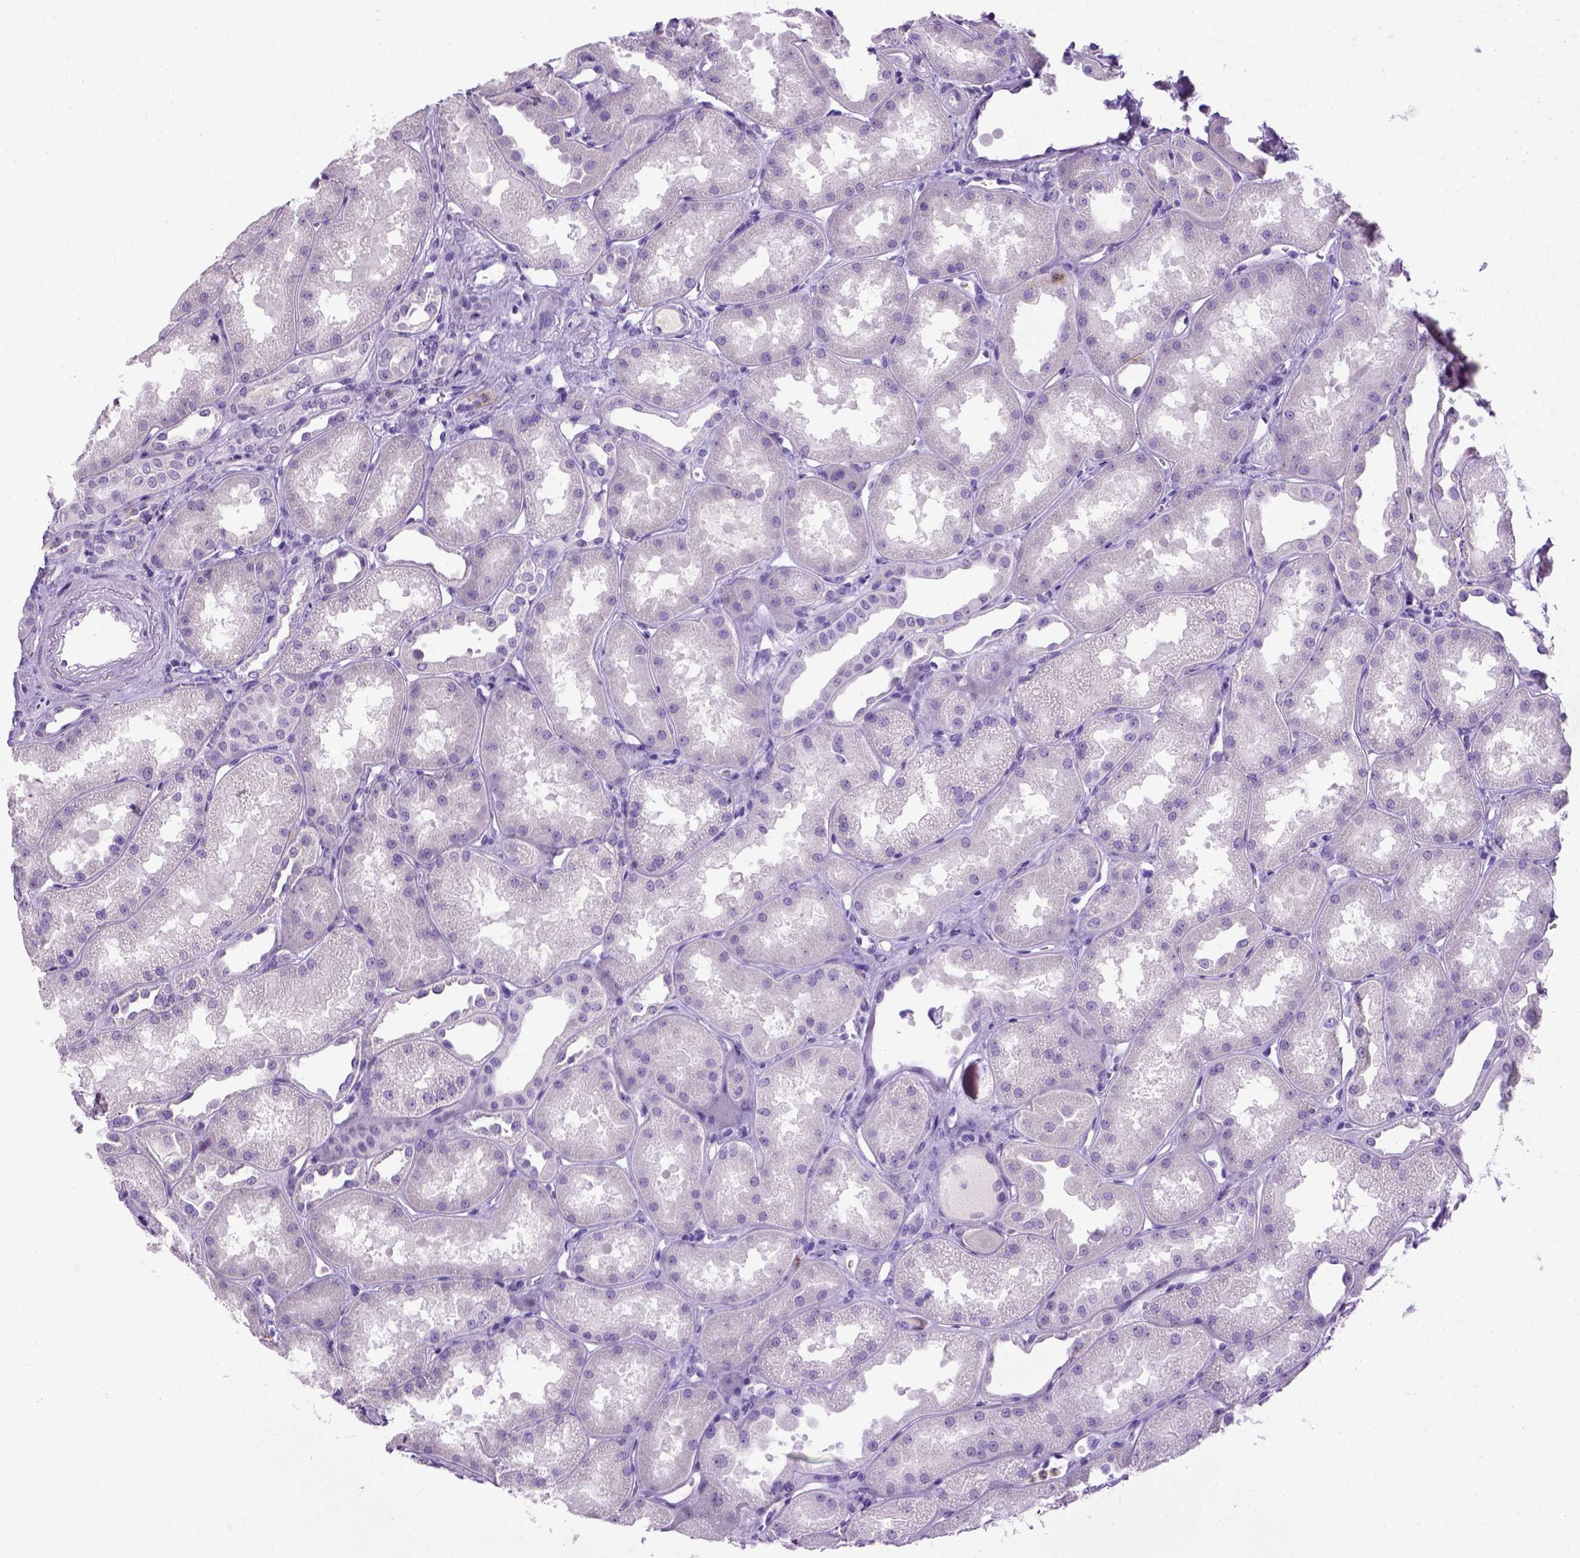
{"staining": {"intensity": "negative", "quantity": "none", "location": "none"}, "tissue": "kidney", "cell_type": "Cells in glomeruli", "image_type": "normal", "snomed": [{"axis": "morphology", "description": "Normal tissue, NOS"}, {"axis": "topography", "description": "Kidney"}], "caption": "Kidney was stained to show a protein in brown. There is no significant expression in cells in glomeruli. The staining is performed using DAB brown chromogen with nuclei counter-stained in using hematoxylin.", "gene": "ITGAX", "patient": {"sex": "male", "age": 61}}